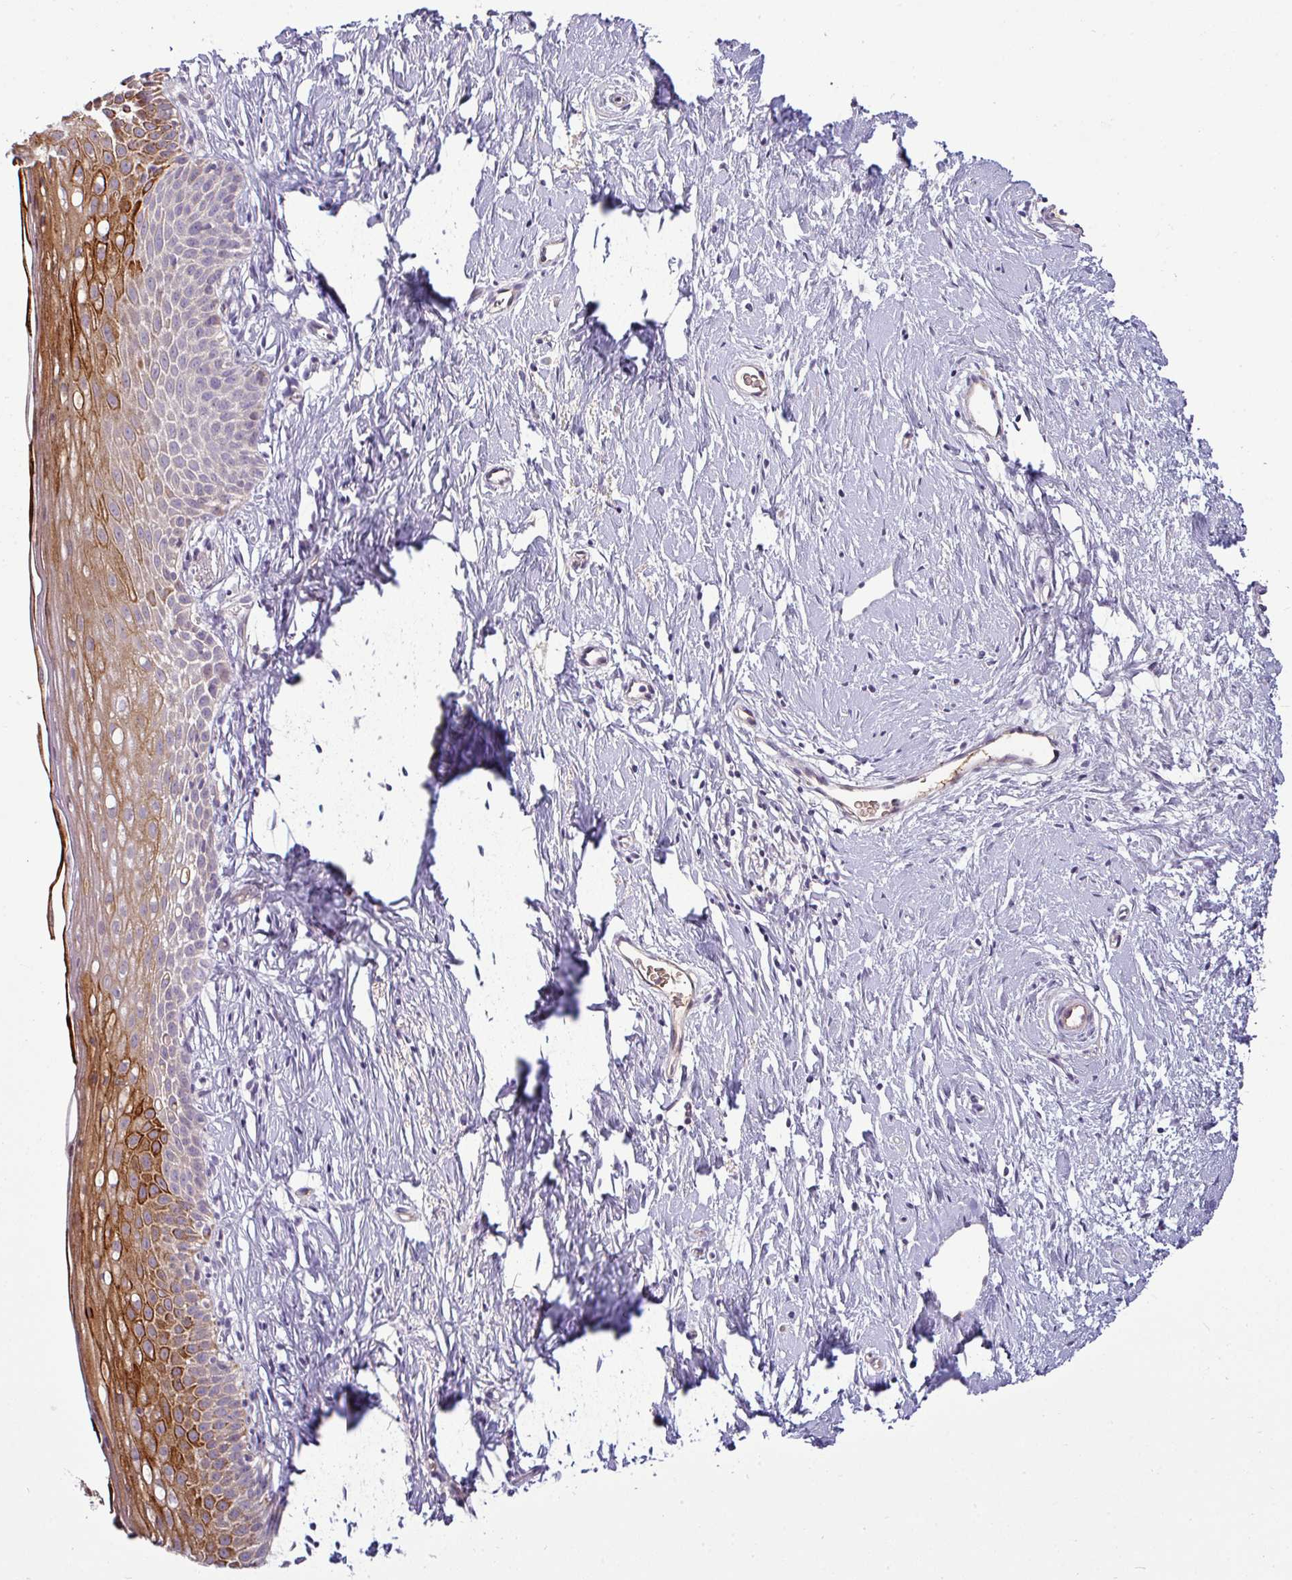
{"staining": {"intensity": "negative", "quantity": "none", "location": "none"}, "tissue": "cervix", "cell_type": "Glandular cells", "image_type": "normal", "snomed": [{"axis": "morphology", "description": "Normal tissue, NOS"}, {"axis": "topography", "description": "Cervix"}], "caption": "DAB (3,3'-diaminobenzidine) immunohistochemical staining of normal cervix exhibits no significant positivity in glandular cells.", "gene": "APOM", "patient": {"sex": "female", "age": 57}}